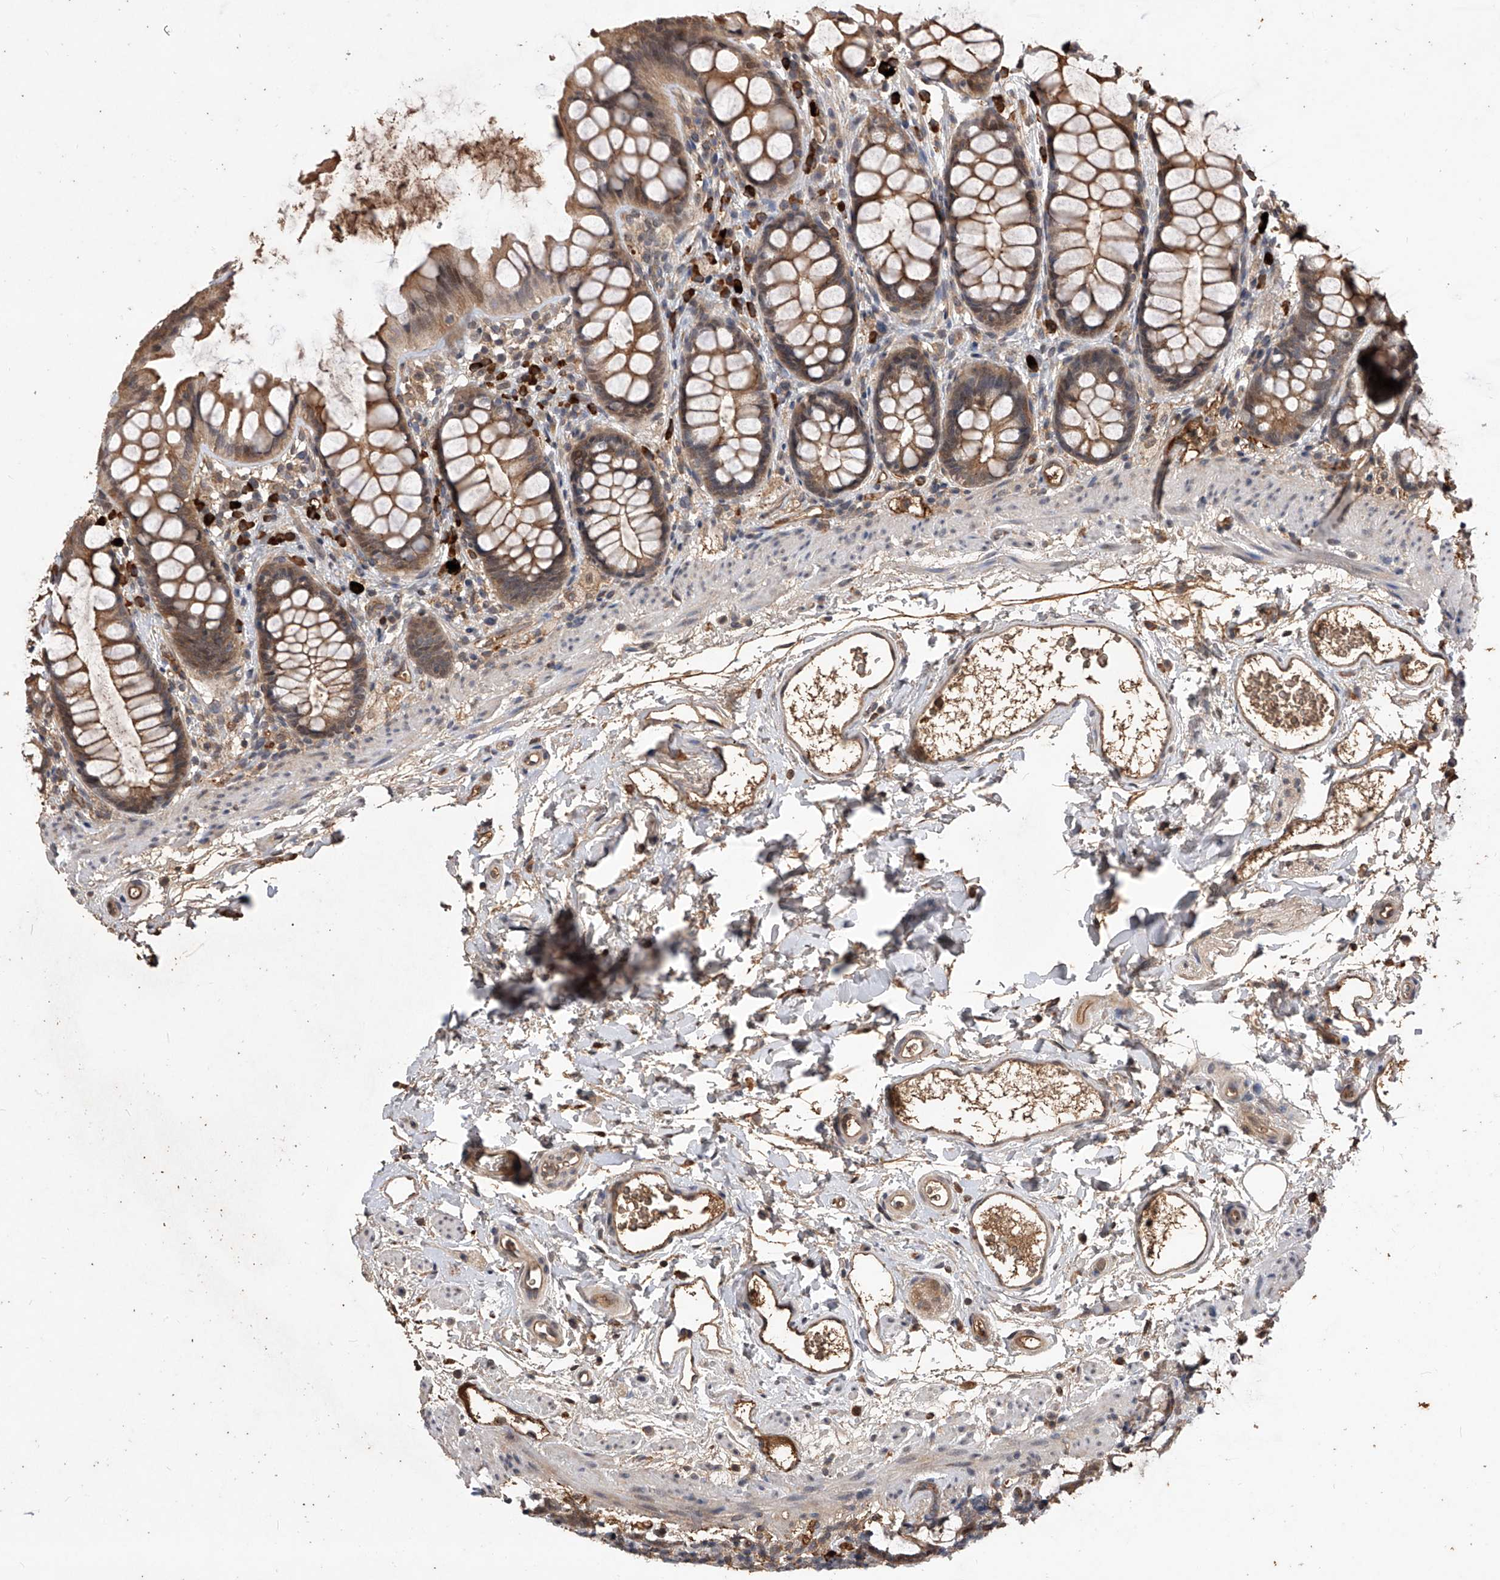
{"staining": {"intensity": "moderate", "quantity": ">75%", "location": "cytoplasmic/membranous,nuclear"}, "tissue": "rectum", "cell_type": "Glandular cells", "image_type": "normal", "snomed": [{"axis": "morphology", "description": "Normal tissue, NOS"}, {"axis": "topography", "description": "Rectum"}], "caption": "Normal rectum exhibits moderate cytoplasmic/membranous,nuclear expression in about >75% of glandular cells (Brightfield microscopy of DAB IHC at high magnification)..", "gene": "CFAP410", "patient": {"sex": "female", "age": 65}}